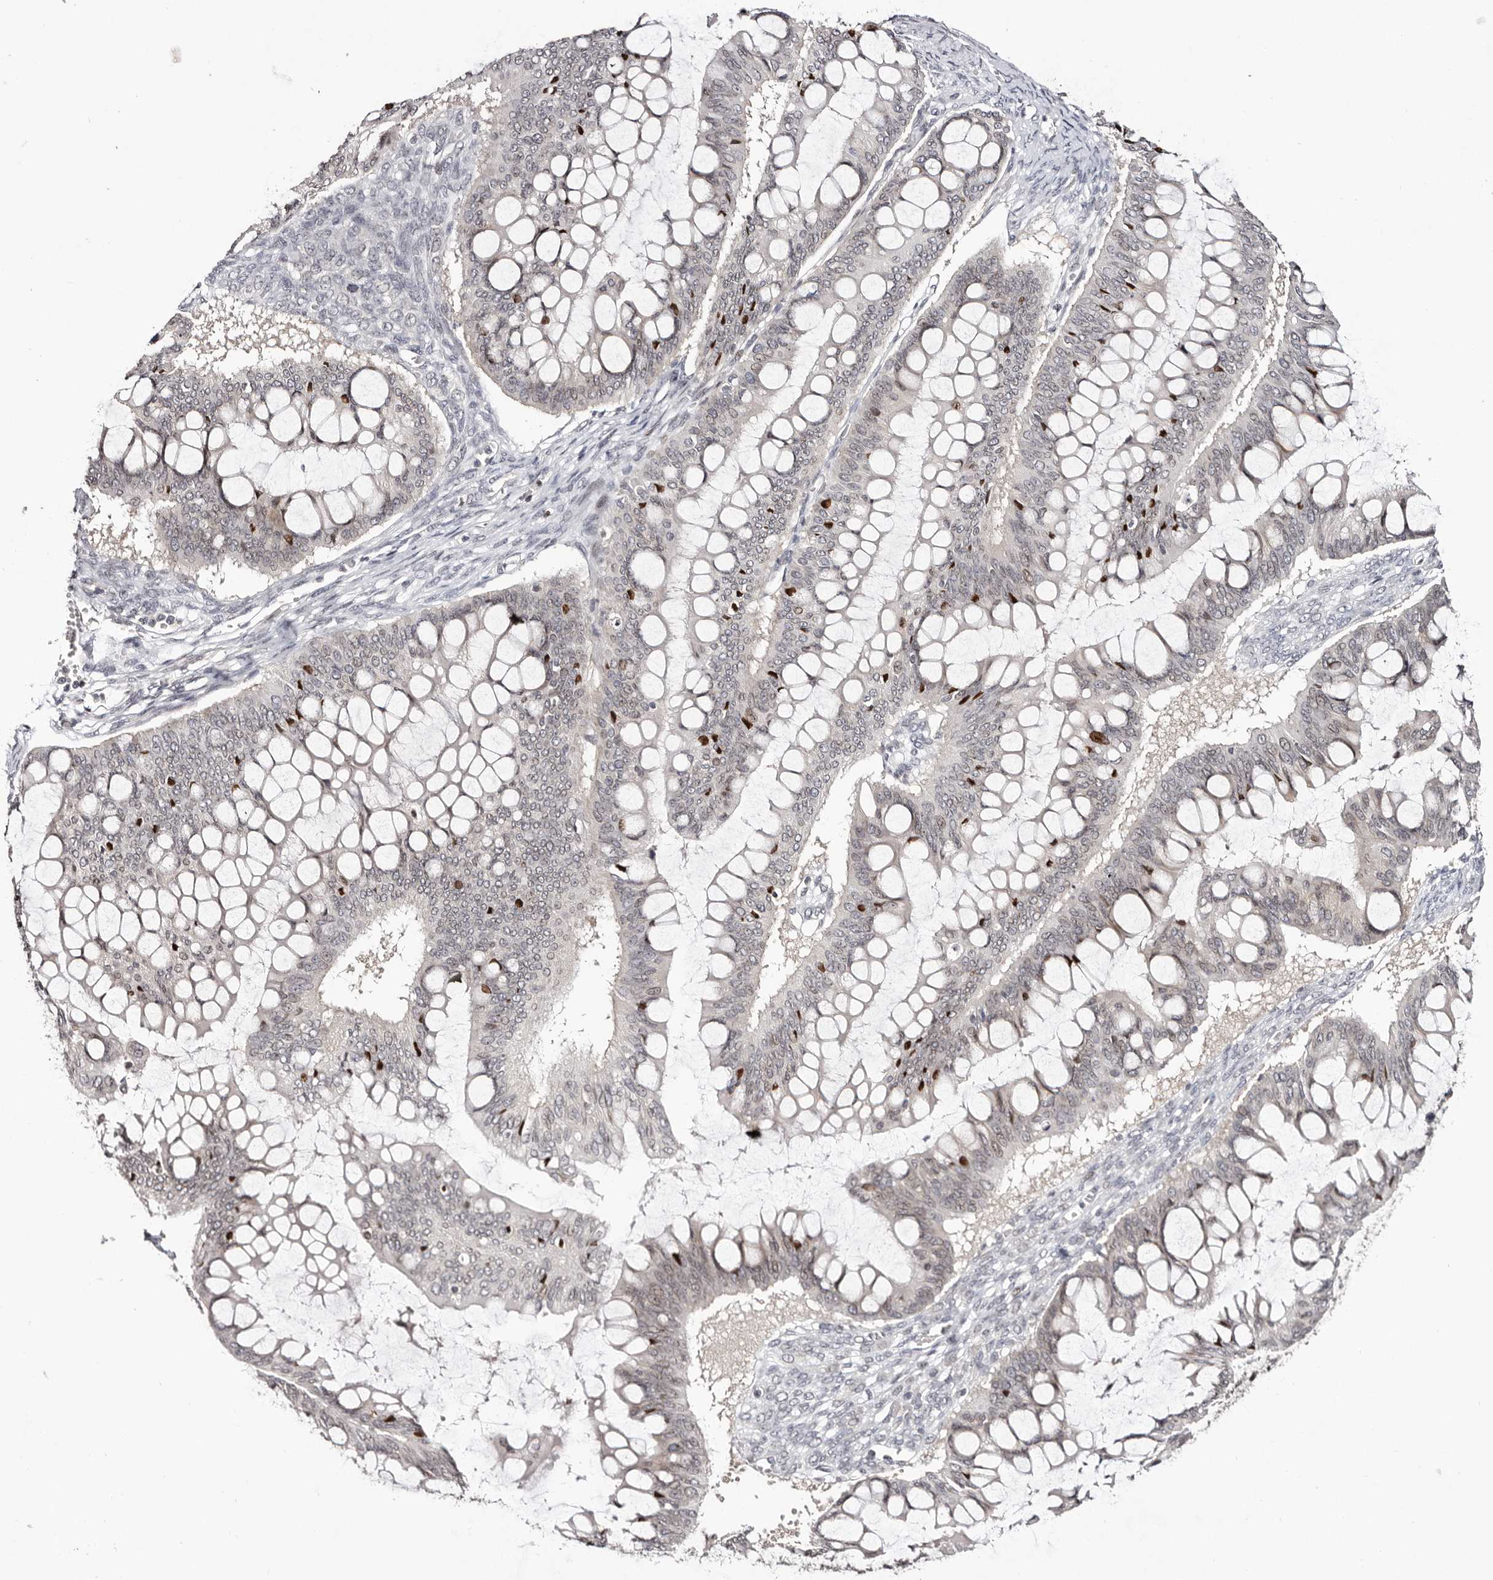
{"staining": {"intensity": "weak", "quantity": "25%-75%", "location": "cytoplasmic/membranous,nuclear"}, "tissue": "ovarian cancer", "cell_type": "Tumor cells", "image_type": "cancer", "snomed": [{"axis": "morphology", "description": "Cystadenocarcinoma, mucinous, NOS"}, {"axis": "topography", "description": "Ovary"}], "caption": "Ovarian cancer (mucinous cystadenocarcinoma) was stained to show a protein in brown. There is low levels of weak cytoplasmic/membranous and nuclear positivity in about 25%-75% of tumor cells.", "gene": "NUP153", "patient": {"sex": "female", "age": 73}}